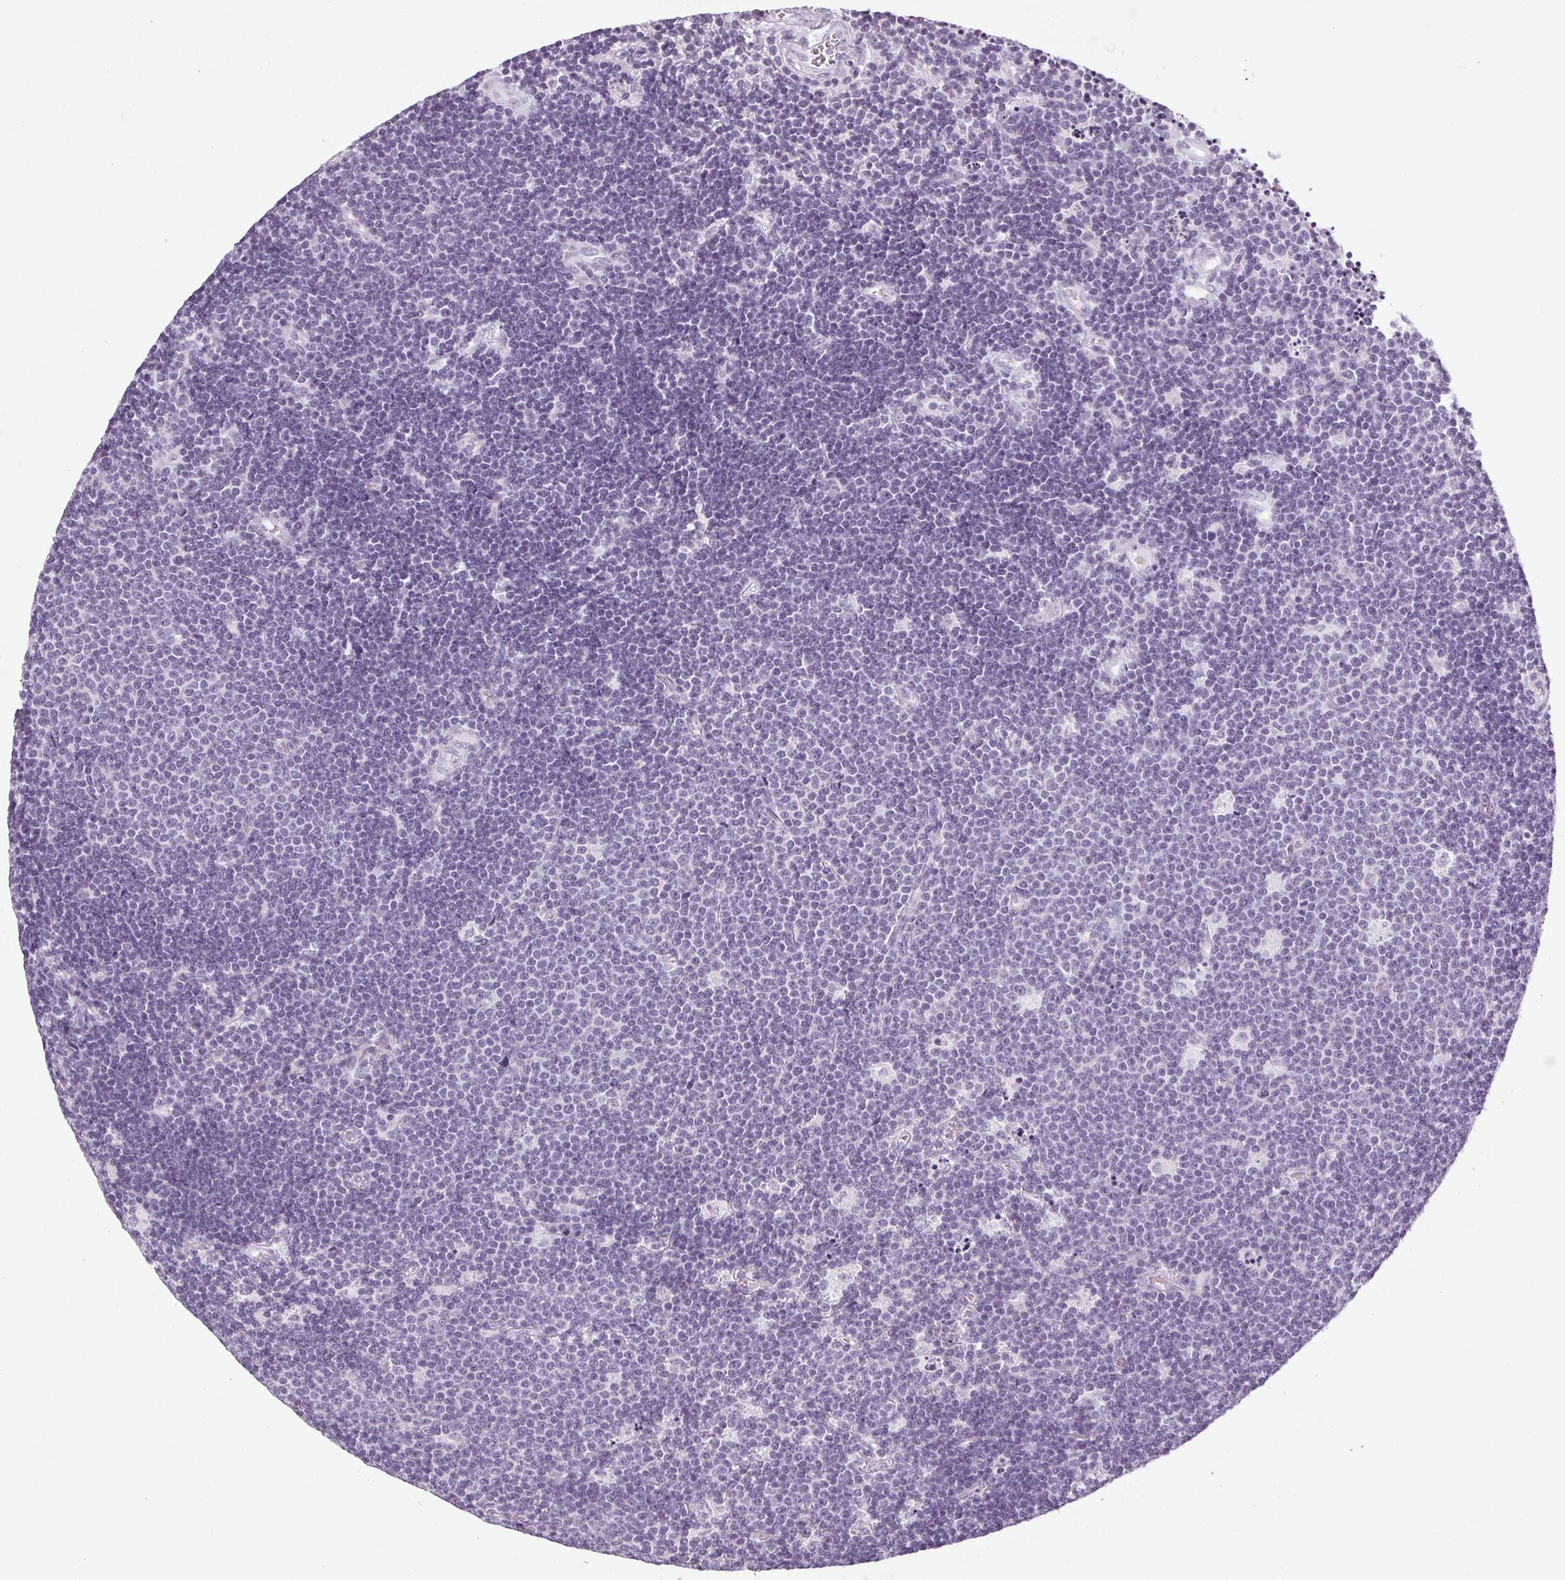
{"staining": {"intensity": "negative", "quantity": "none", "location": "none"}, "tissue": "lymphoma", "cell_type": "Tumor cells", "image_type": "cancer", "snomed": [{"axis": "morphology", "description": "Malignant lymphoma, non-Hodgkin's type, Low grade"}, {"axis": "topography", "description": "Brain"}], "caption": "Immunohistochemistry (IHC) of human low-grade malignant lymphoma, non-Hodgkin's type displays no expression in tumor cells.", "gene": "POMC", "patient": {"sex": "female", "age": 66}}